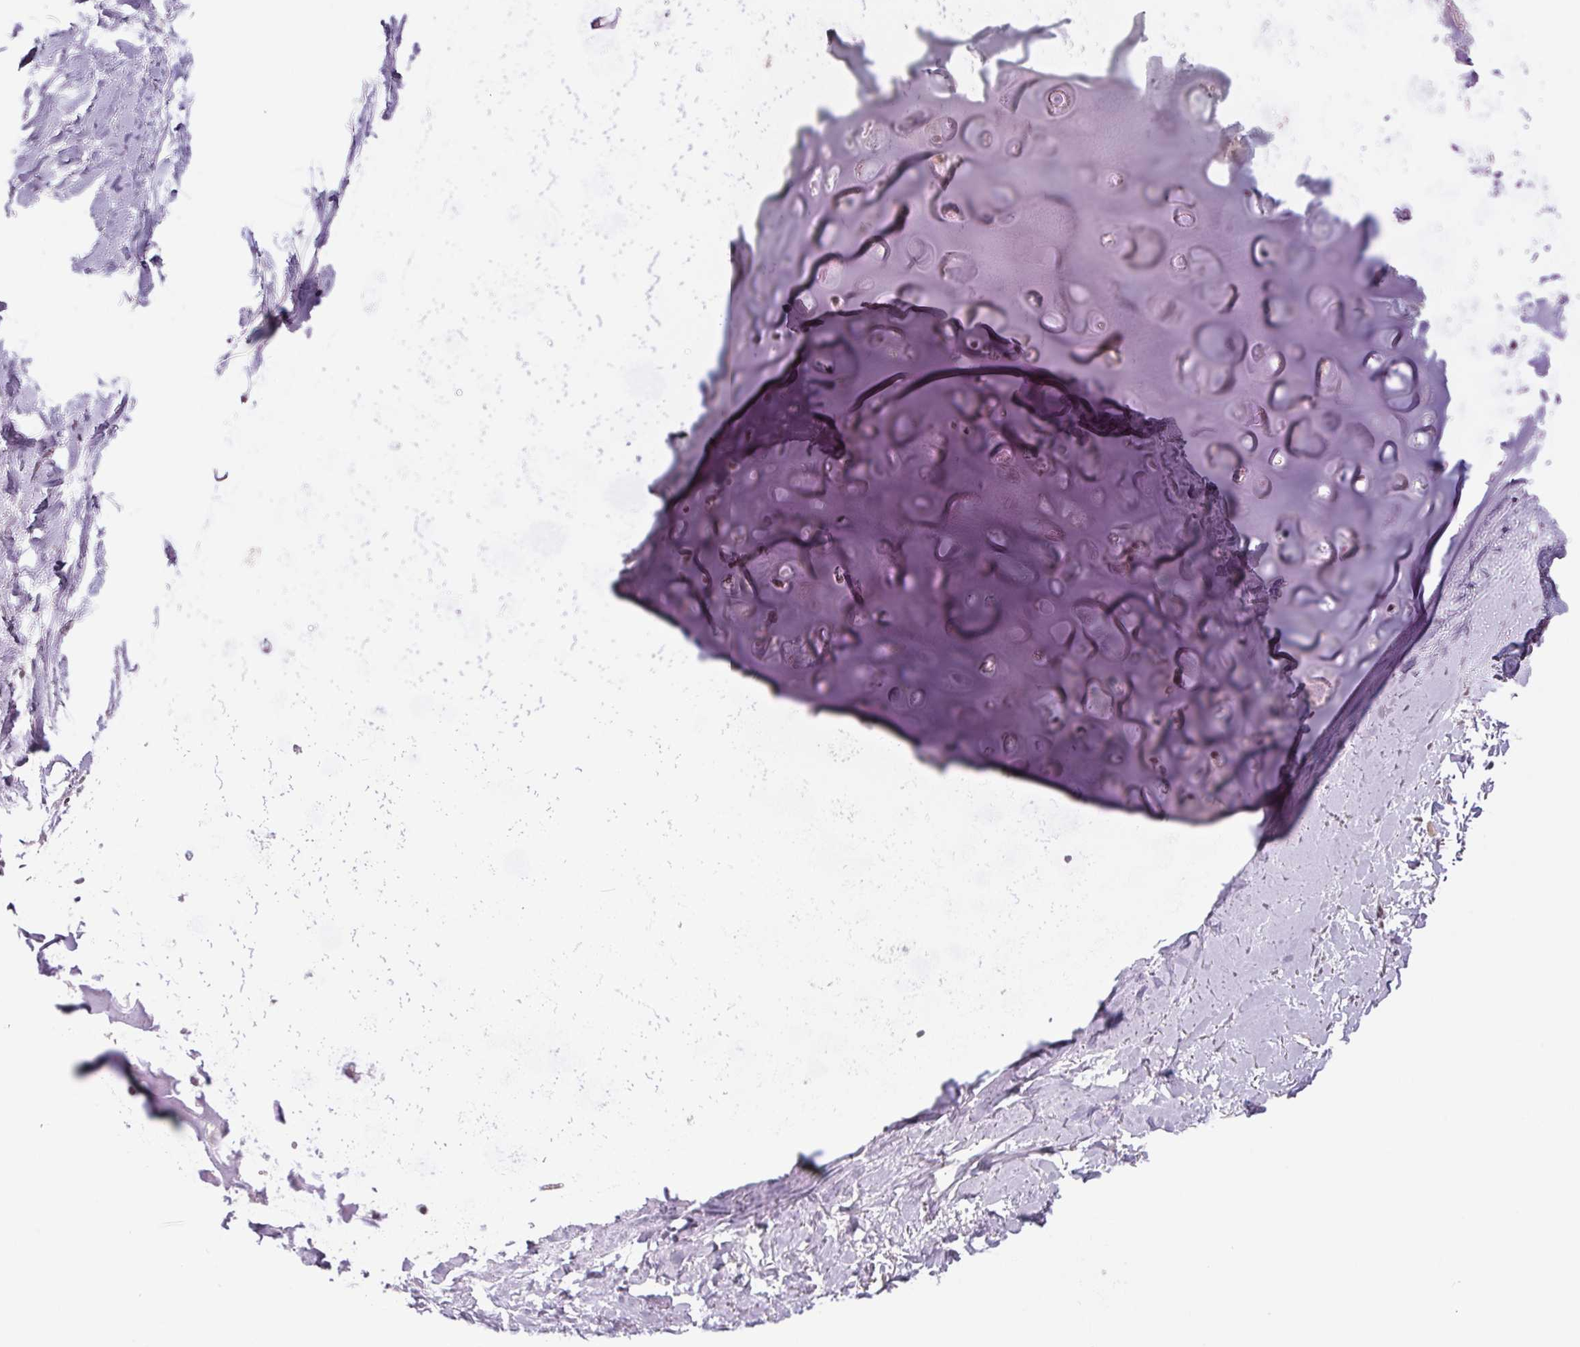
{"staining": {"intensity": "negative", "quantity": "none", "location": "none"}, "tissue": "adipose tissue", "cell_type": "Adipocytes", "image_type": "normal", "snomed": [{"axis": "morphology", "description": "Normal tissue, NOS"}, {"axis": "topography", "description": "Cartilage tissue"}, {"axis": "topography", "description": "Bronchus"}], "caption": "This photomicrograph is of normal adipose tissue stained with immunohistochemistry to label a protein in brown with the nuclei are counter-stained blue. There is no staining in adipocytes. (Brightfield microscopy of DAB immunohistochemistry at high magnification).", "gene": "SMIM6", "patient": {"sex": "female", "age": 79}}